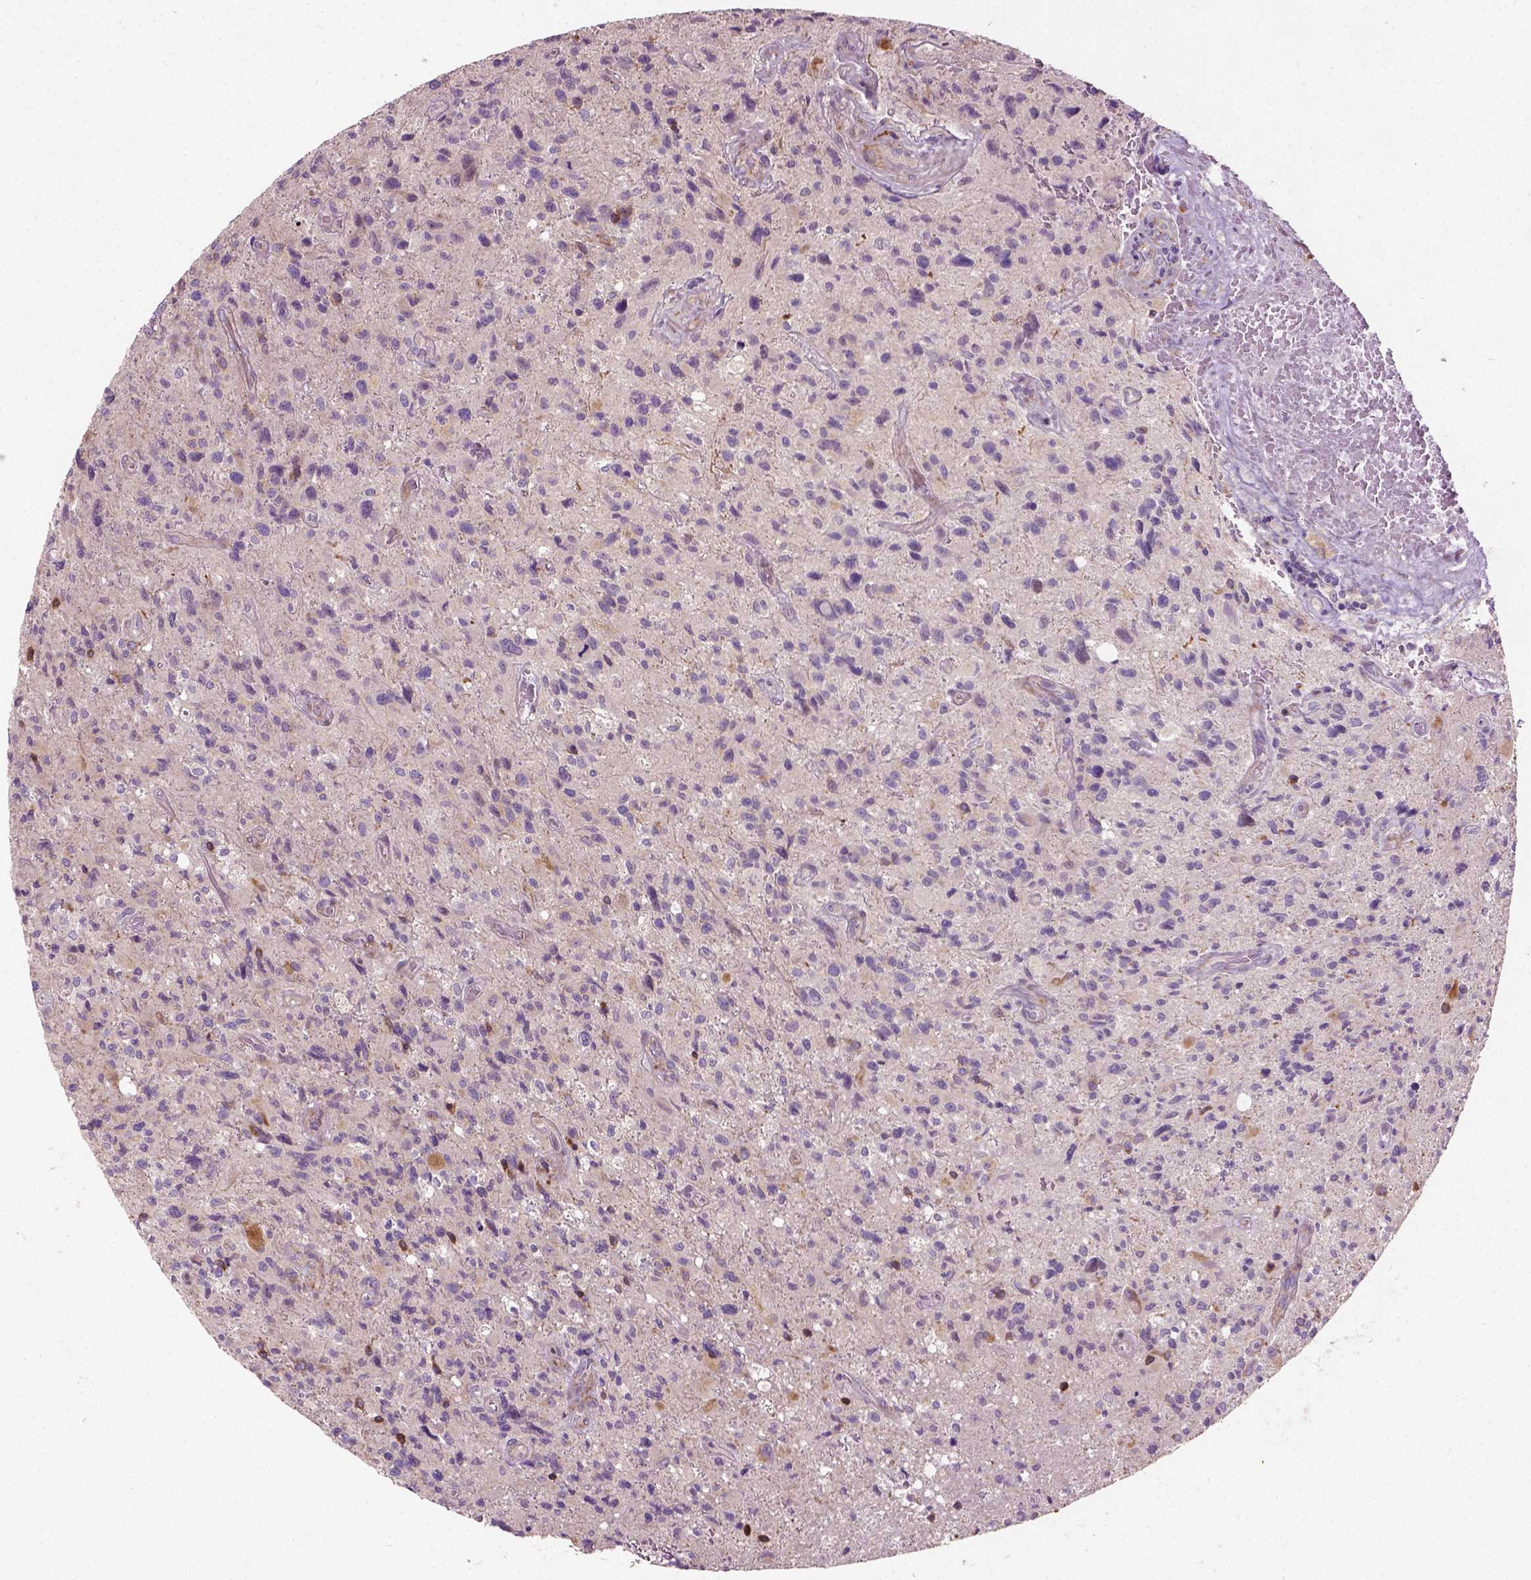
{"staining": {"intensity": "negative", "quantity": "none", "location": "none"}, "tissue": "glioma", "cell_type": "Tumor cells", "image_type": "cancer", "snomed": [{"axis": "morphology", "description": "Glioma, malignant, High grade"}, {"axis": "topography", "description": "Brain"}], "caption": "Immunohistochemistry of human glioma reveals no expression in tumor cells.", "gene": "PKP3", "patient": {"sex": "male", "age": 63}}